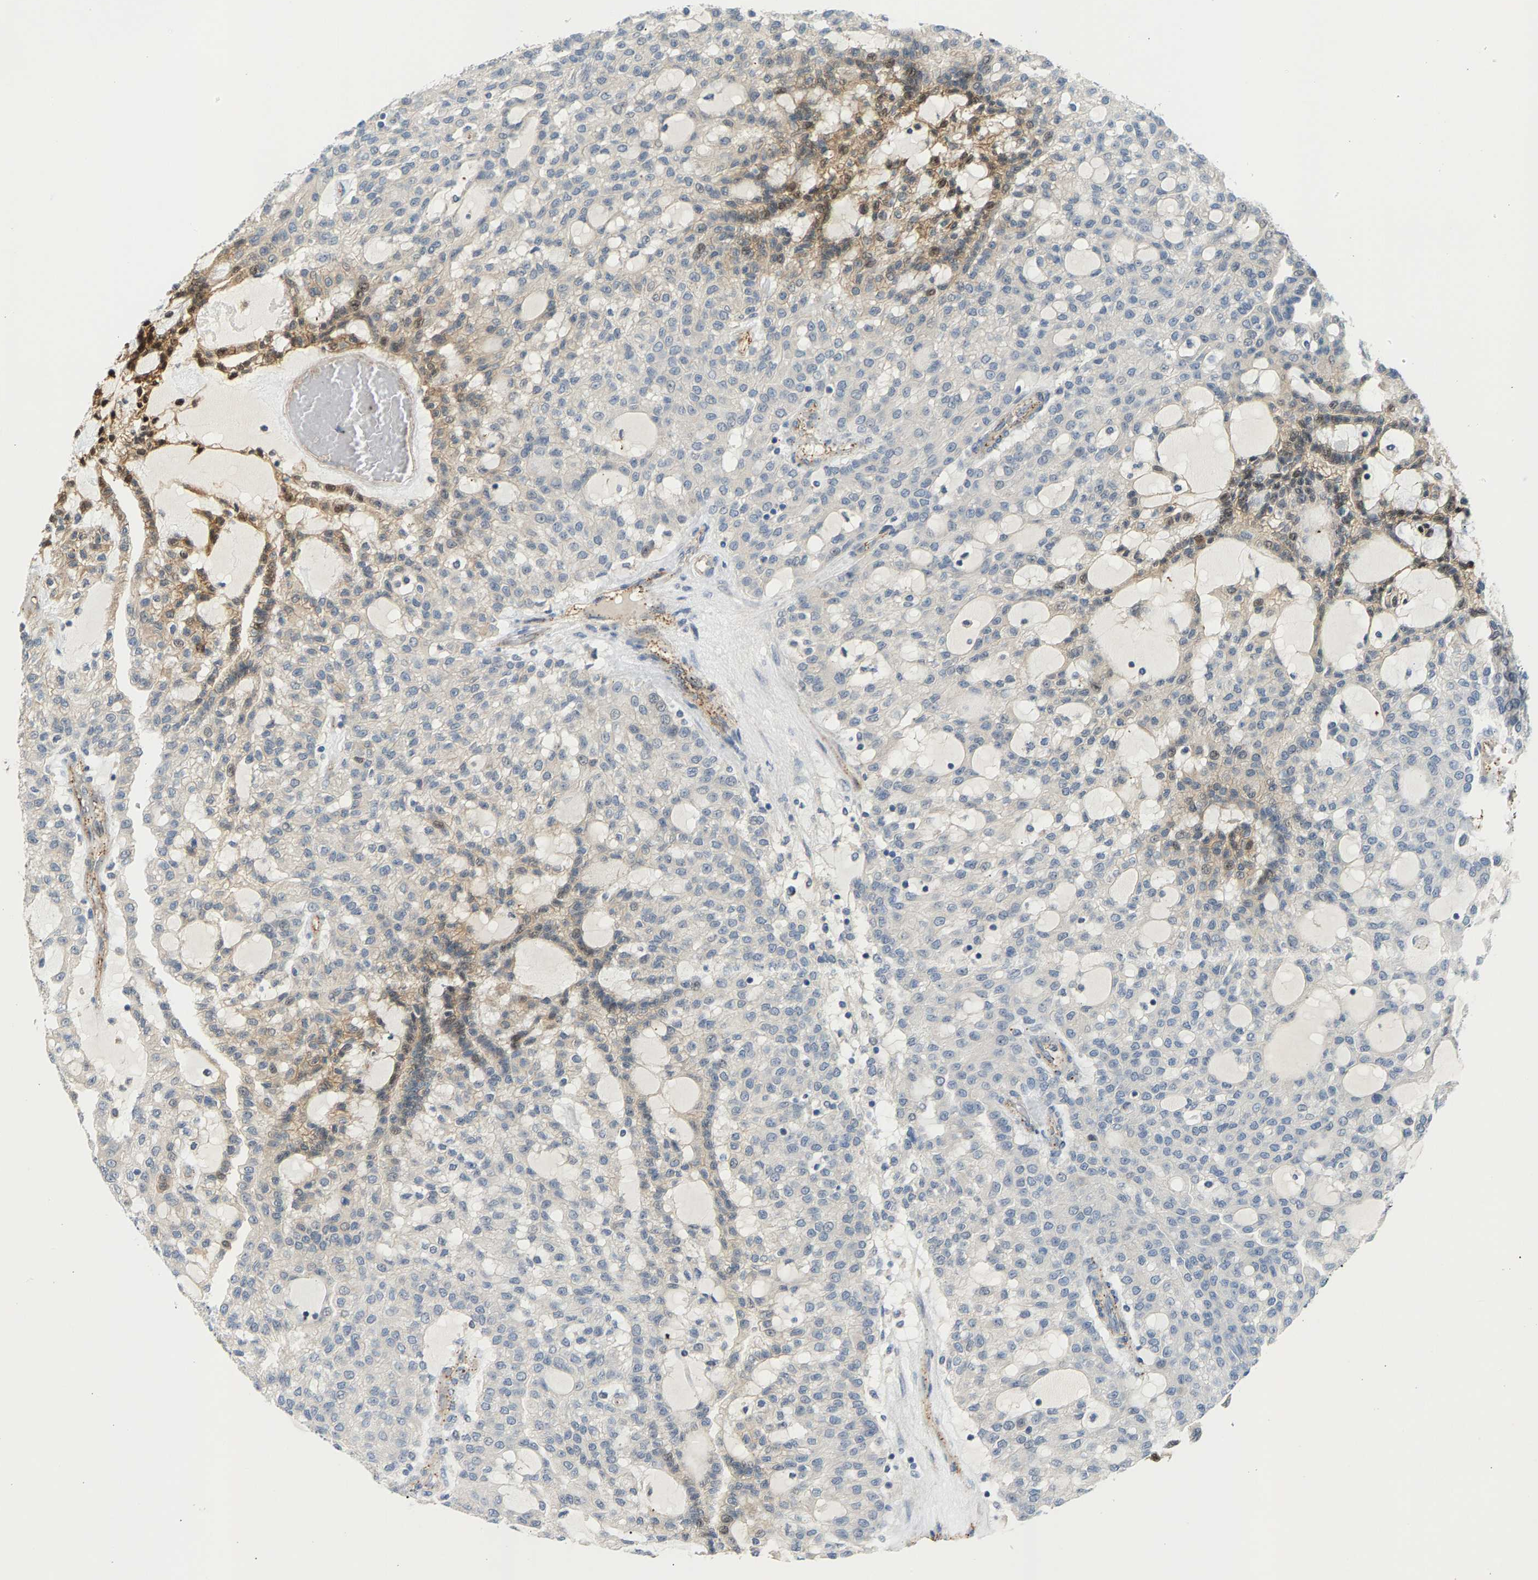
{"staining": {"intensity": "moderate", "quantity": "<25%", "location": "cytoplasmic/membranous,nuclear"}, "tissue": "renal cancer", "cell_type": "Tumor cells", "image_type": "cancer", "snomed": [{"axis": "morphology", "description": "Adenocarcinoma, NOS"}, {"axis": "topography", "description": "Kidney"}], "caption": "Immunohistochemical staining of renal cancer (adenocarcinoma) exhibits moderate cytoplasmic/membranous and nuclear protein expression in approximately <25% of tumor cells.", "gene": "KRTAP27-1", "patient": {"sex": "male", "age": 63}}